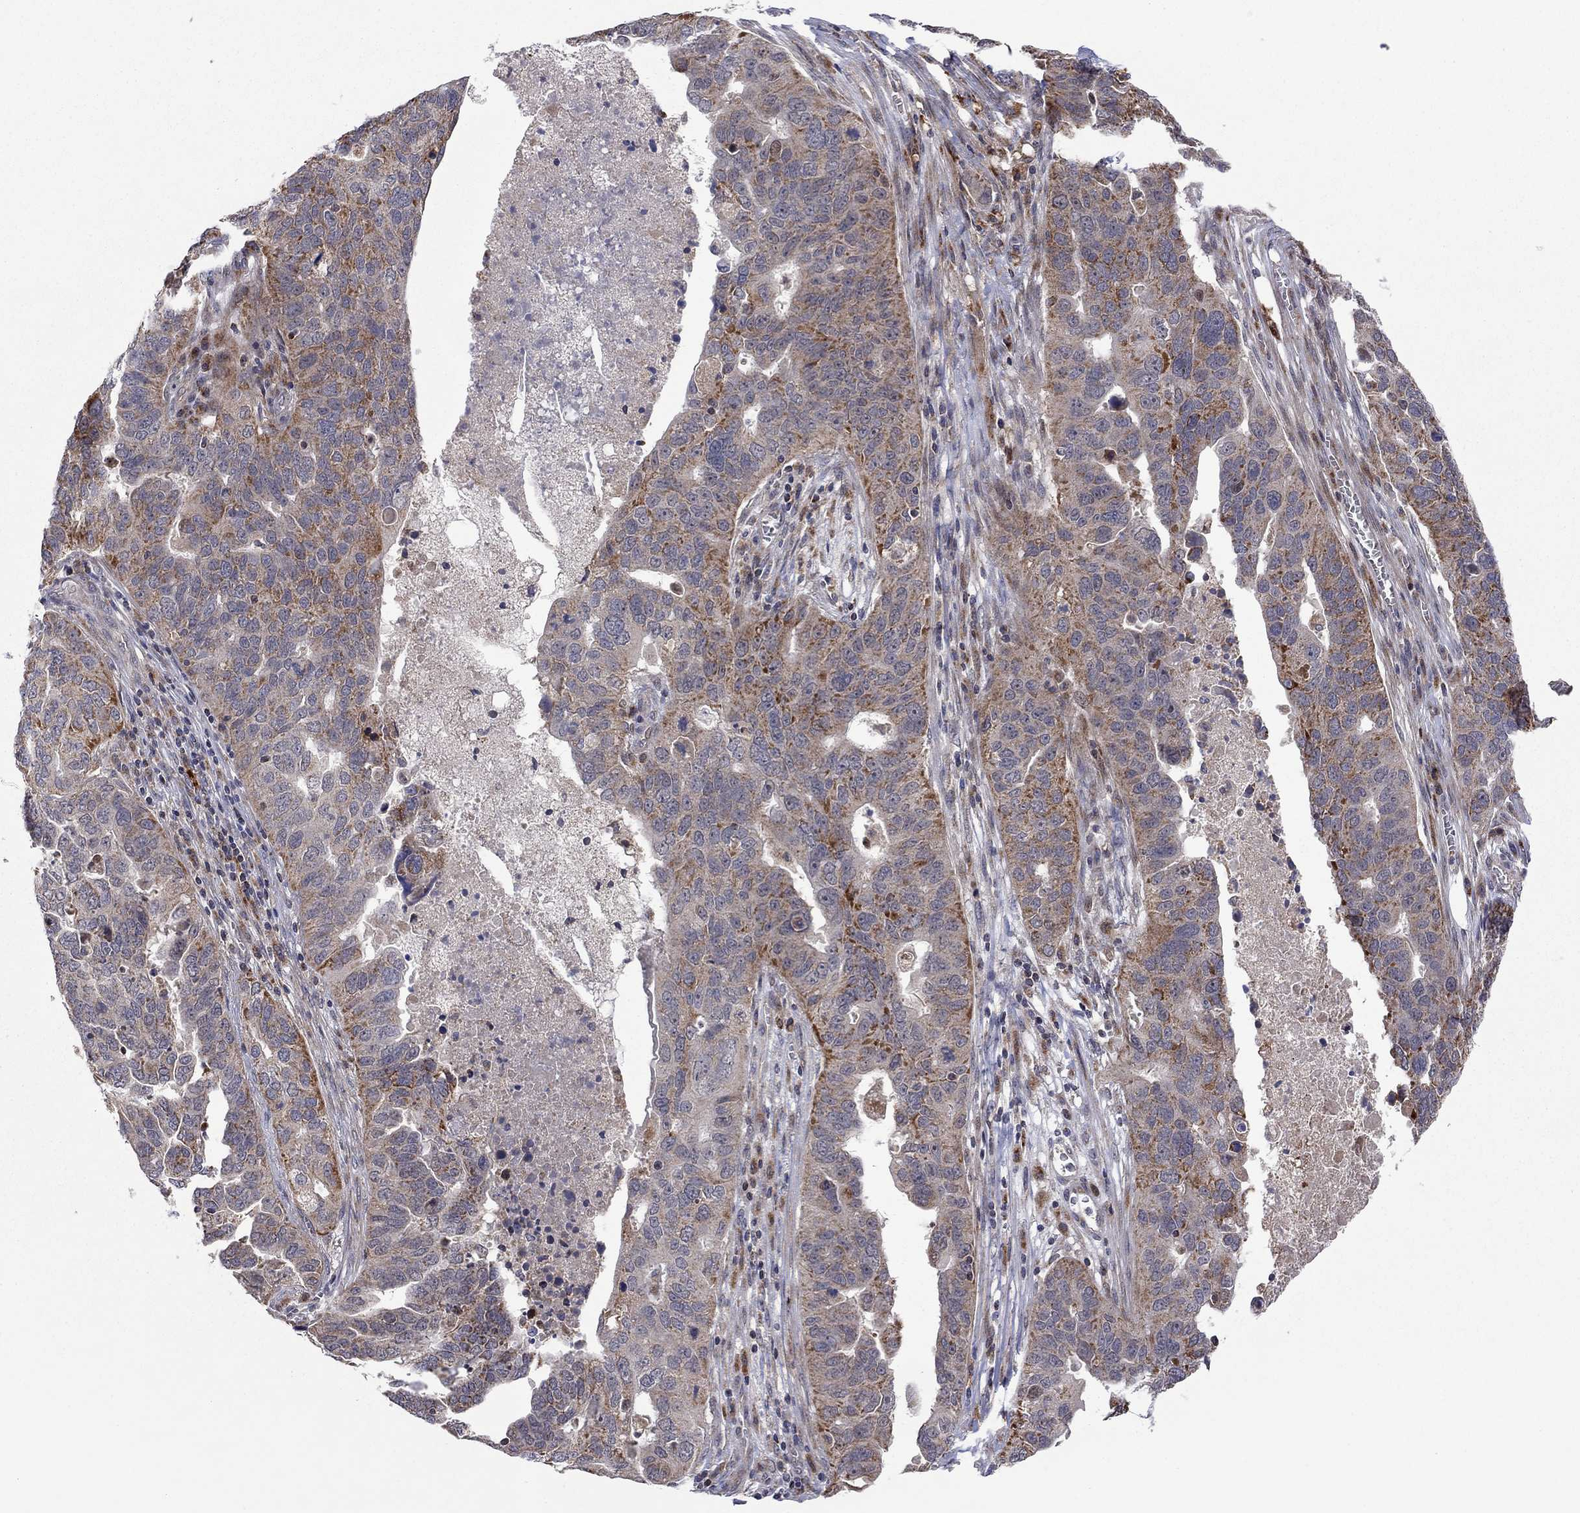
{"staining": {"intensity": "moderate", "quantity": "<25%", "location": "cytoplasmic/membranous"}, "tissue": "ovarian cancer", "cell_type": "Tumor cells", "image_type": "cancer", "snomed": [{"axis": "morphology", "description": "Carcinoma, endometroid"}, {"axis": "topography", "description": "Soft tissue"}, {"axis": "topography", "description": "Ovary"}], "caption": "An IHC image of tumor tissue is shown. Protein staining in brown labels moderate cytoplasmic/membranous positivity in endometroid carcinoma (ovarian) within tumor cells.", "gene": "IDS", "patient": {"sex": "female", "age": 52}}